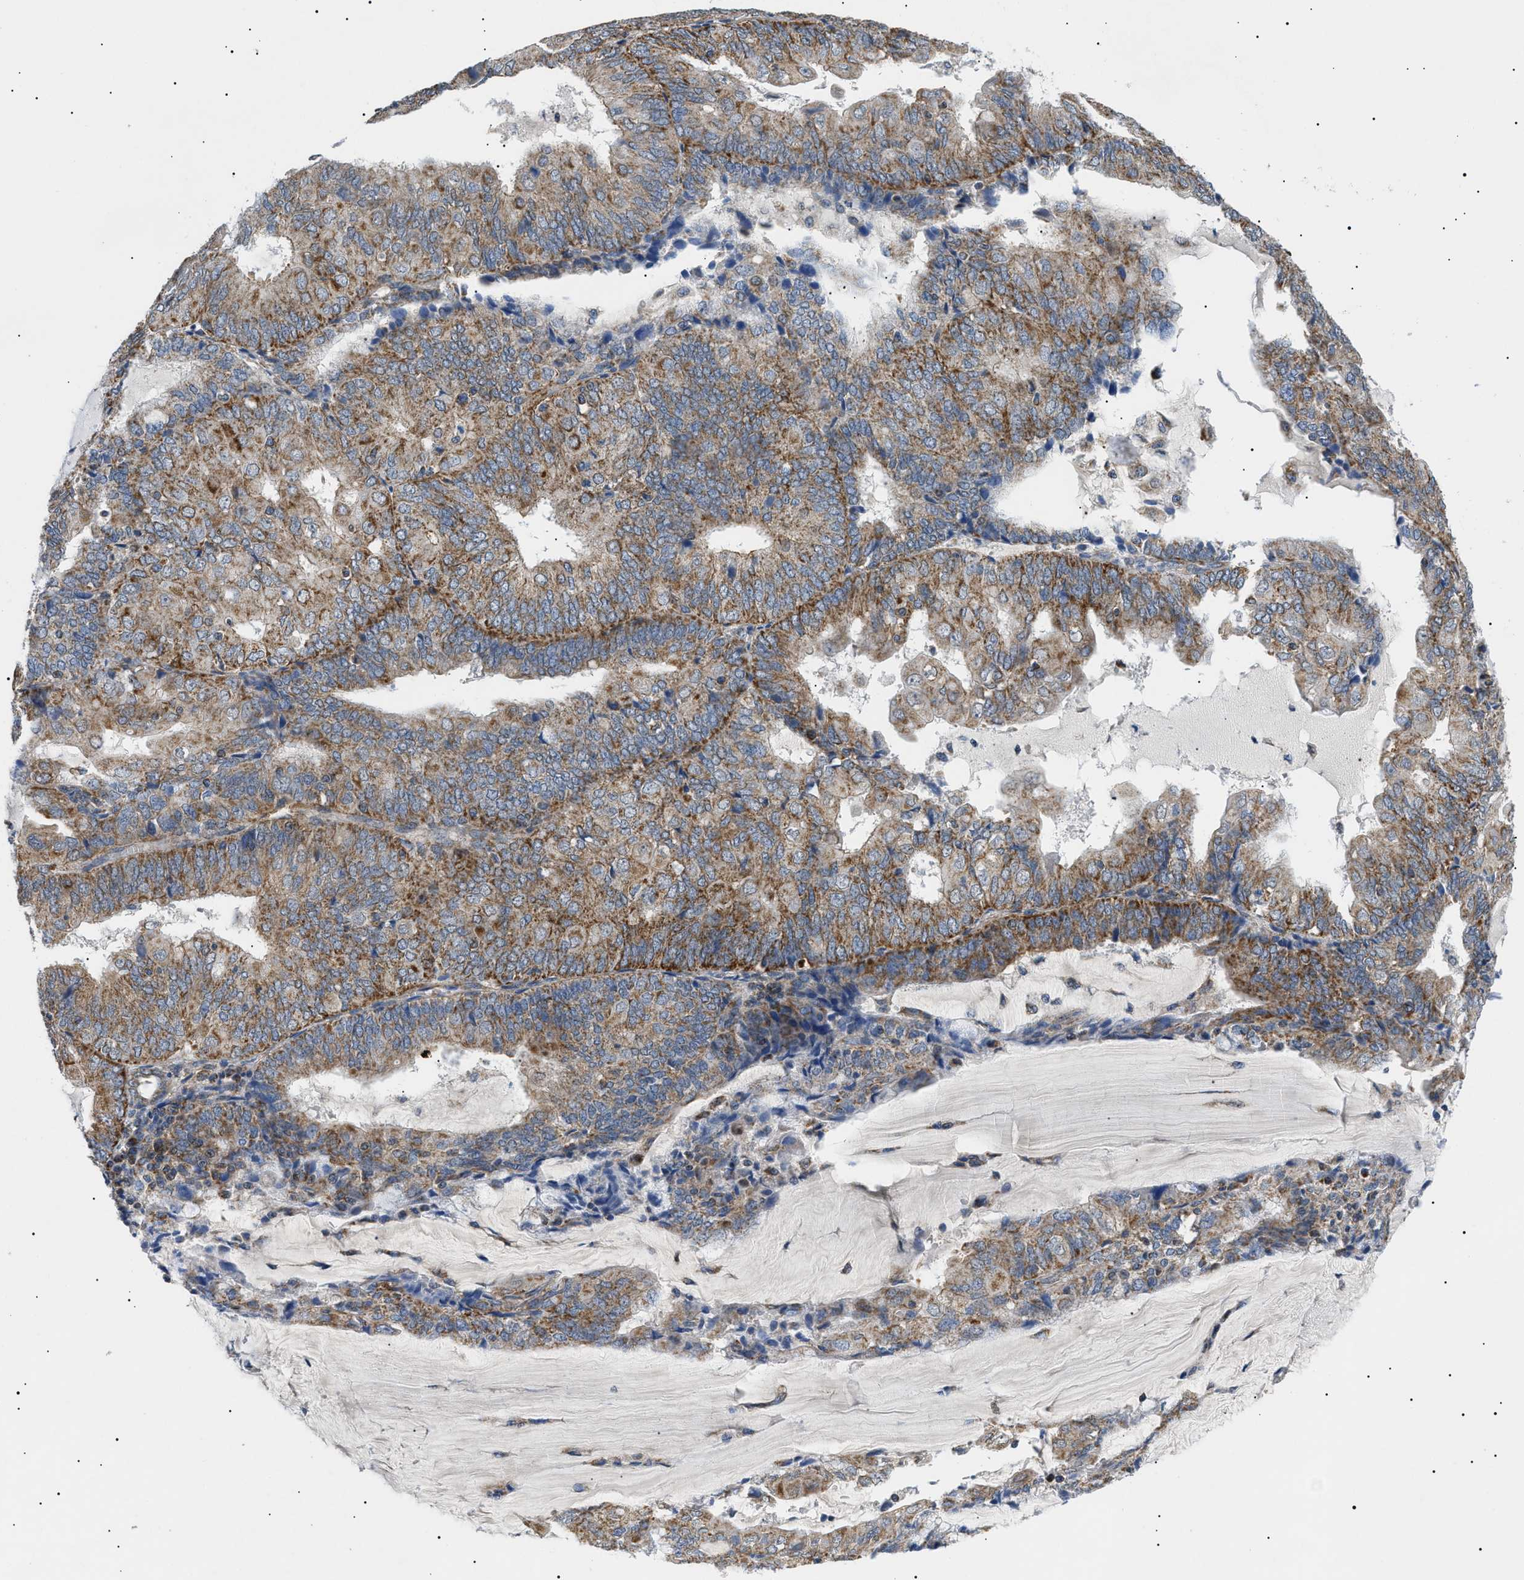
{"staining": {"intensity": "moderate", "quantity": ">75%", "location": "cytoplasmic/membranous"}, "tissue": "endometrial cancer", "cell_type": "Tumor cells", "image_type": "cancer", "snomed": [{"axis": "morphology", "description": "Adenocarcinoma, NOS"}, {"axis": "topography", "description": "Endometrium"}], "caption": "Human endometrial adenocarcinoma stained with a brown dye demonstrates moderate cytoplasmic/membranous positive staining in about >75% of tumor cells.", "gene": "TOMM6", "patient": {"sex": "female", "age": 81}}